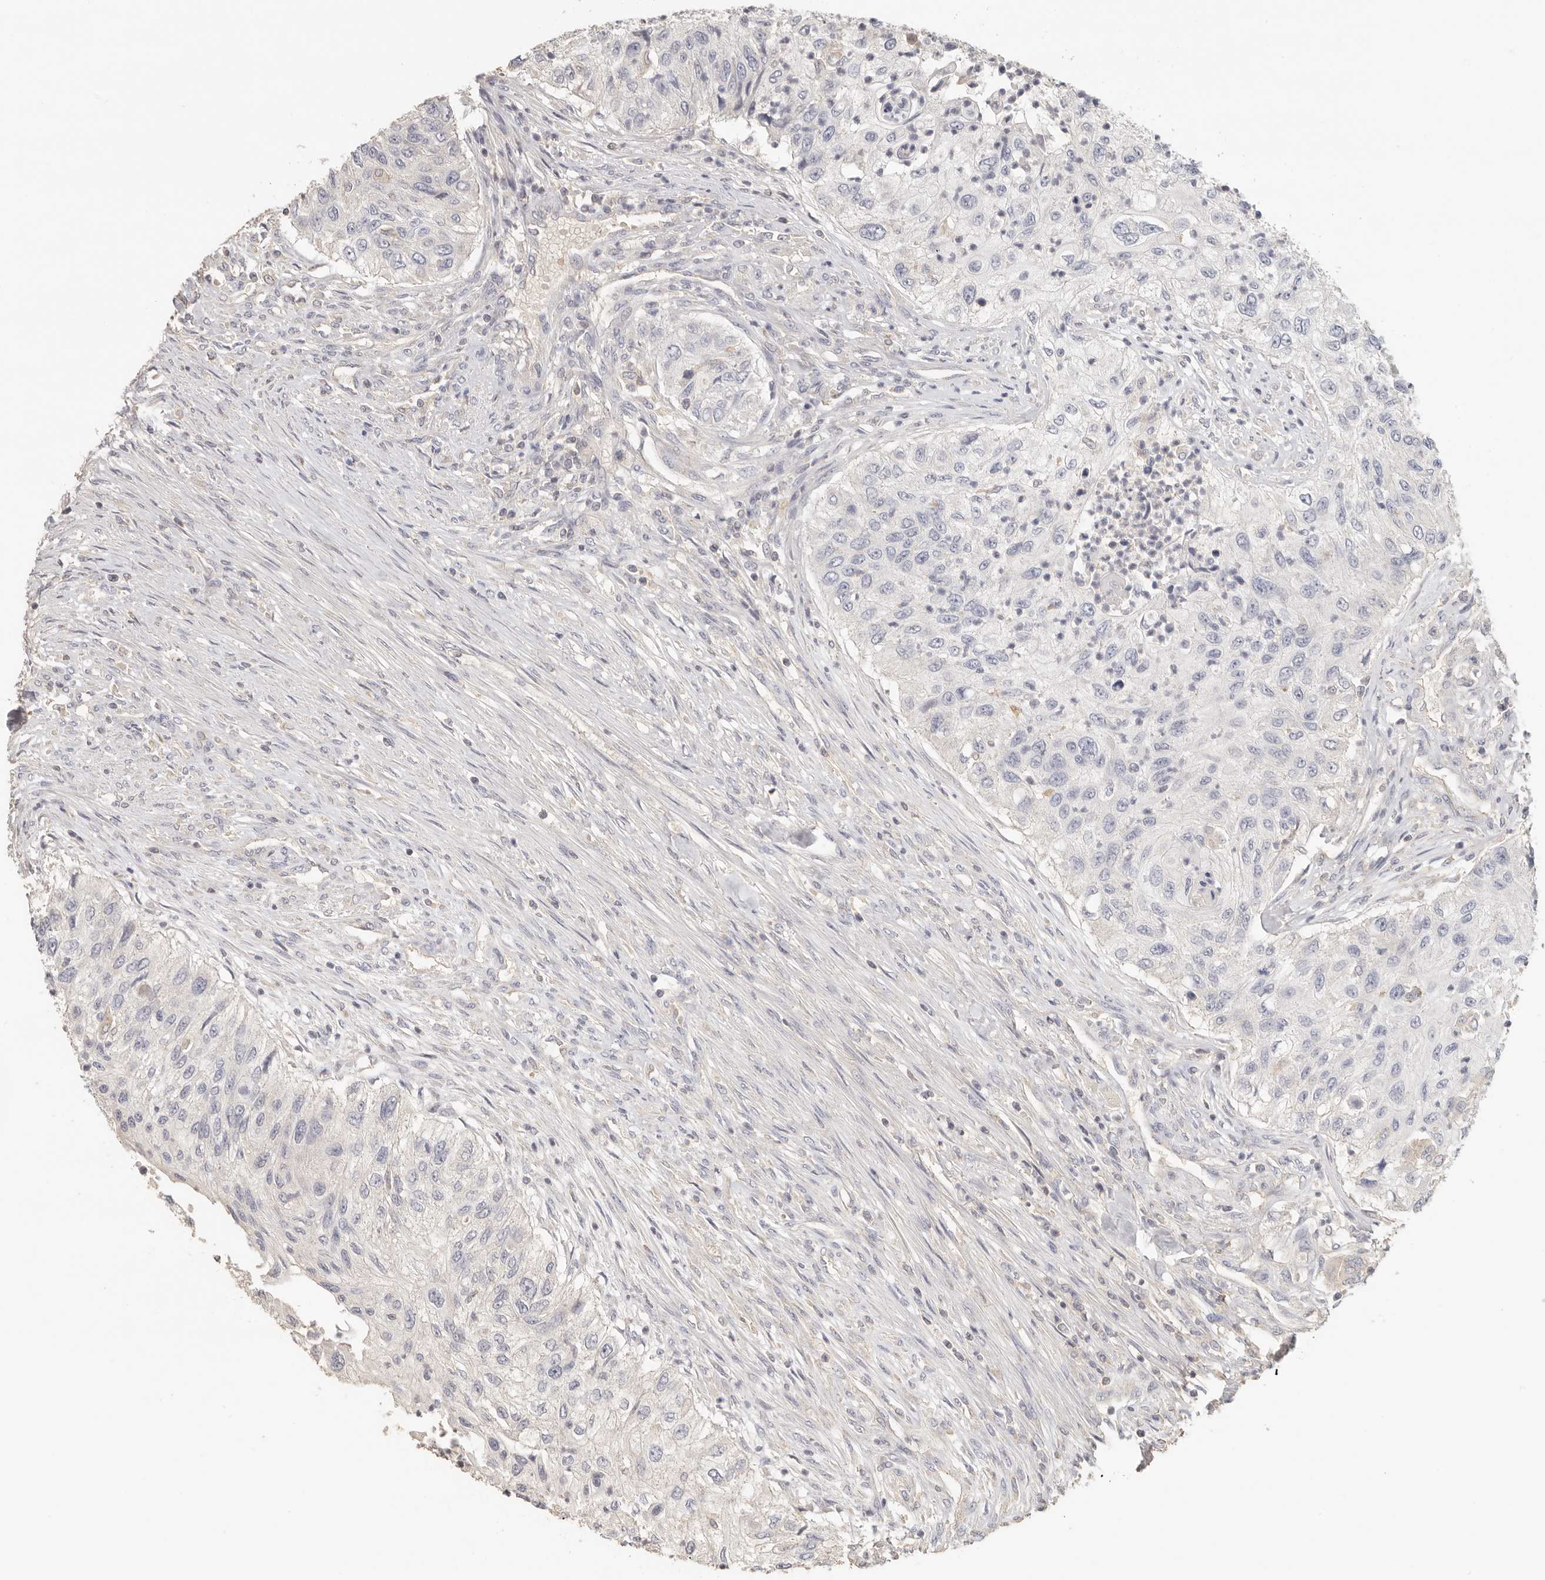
{"staining": {"intensity": "negative", "quantity": "none", "location": "none"}, "tissue": "urothelial cancer", "cell_type": "Tumor cells", "image_type": "cancer", "snomed": [{"axis": "morphology", "description": "Urothelial carcinoma, High grade"}, {"axis": "topography", "description": "Urinary bladder"}], "caption": "A micrograph of human urothelial cancer is negative for staining in tumor cells.", "gene": "CSK", "patient": {"sex": "female", "age": 60}}